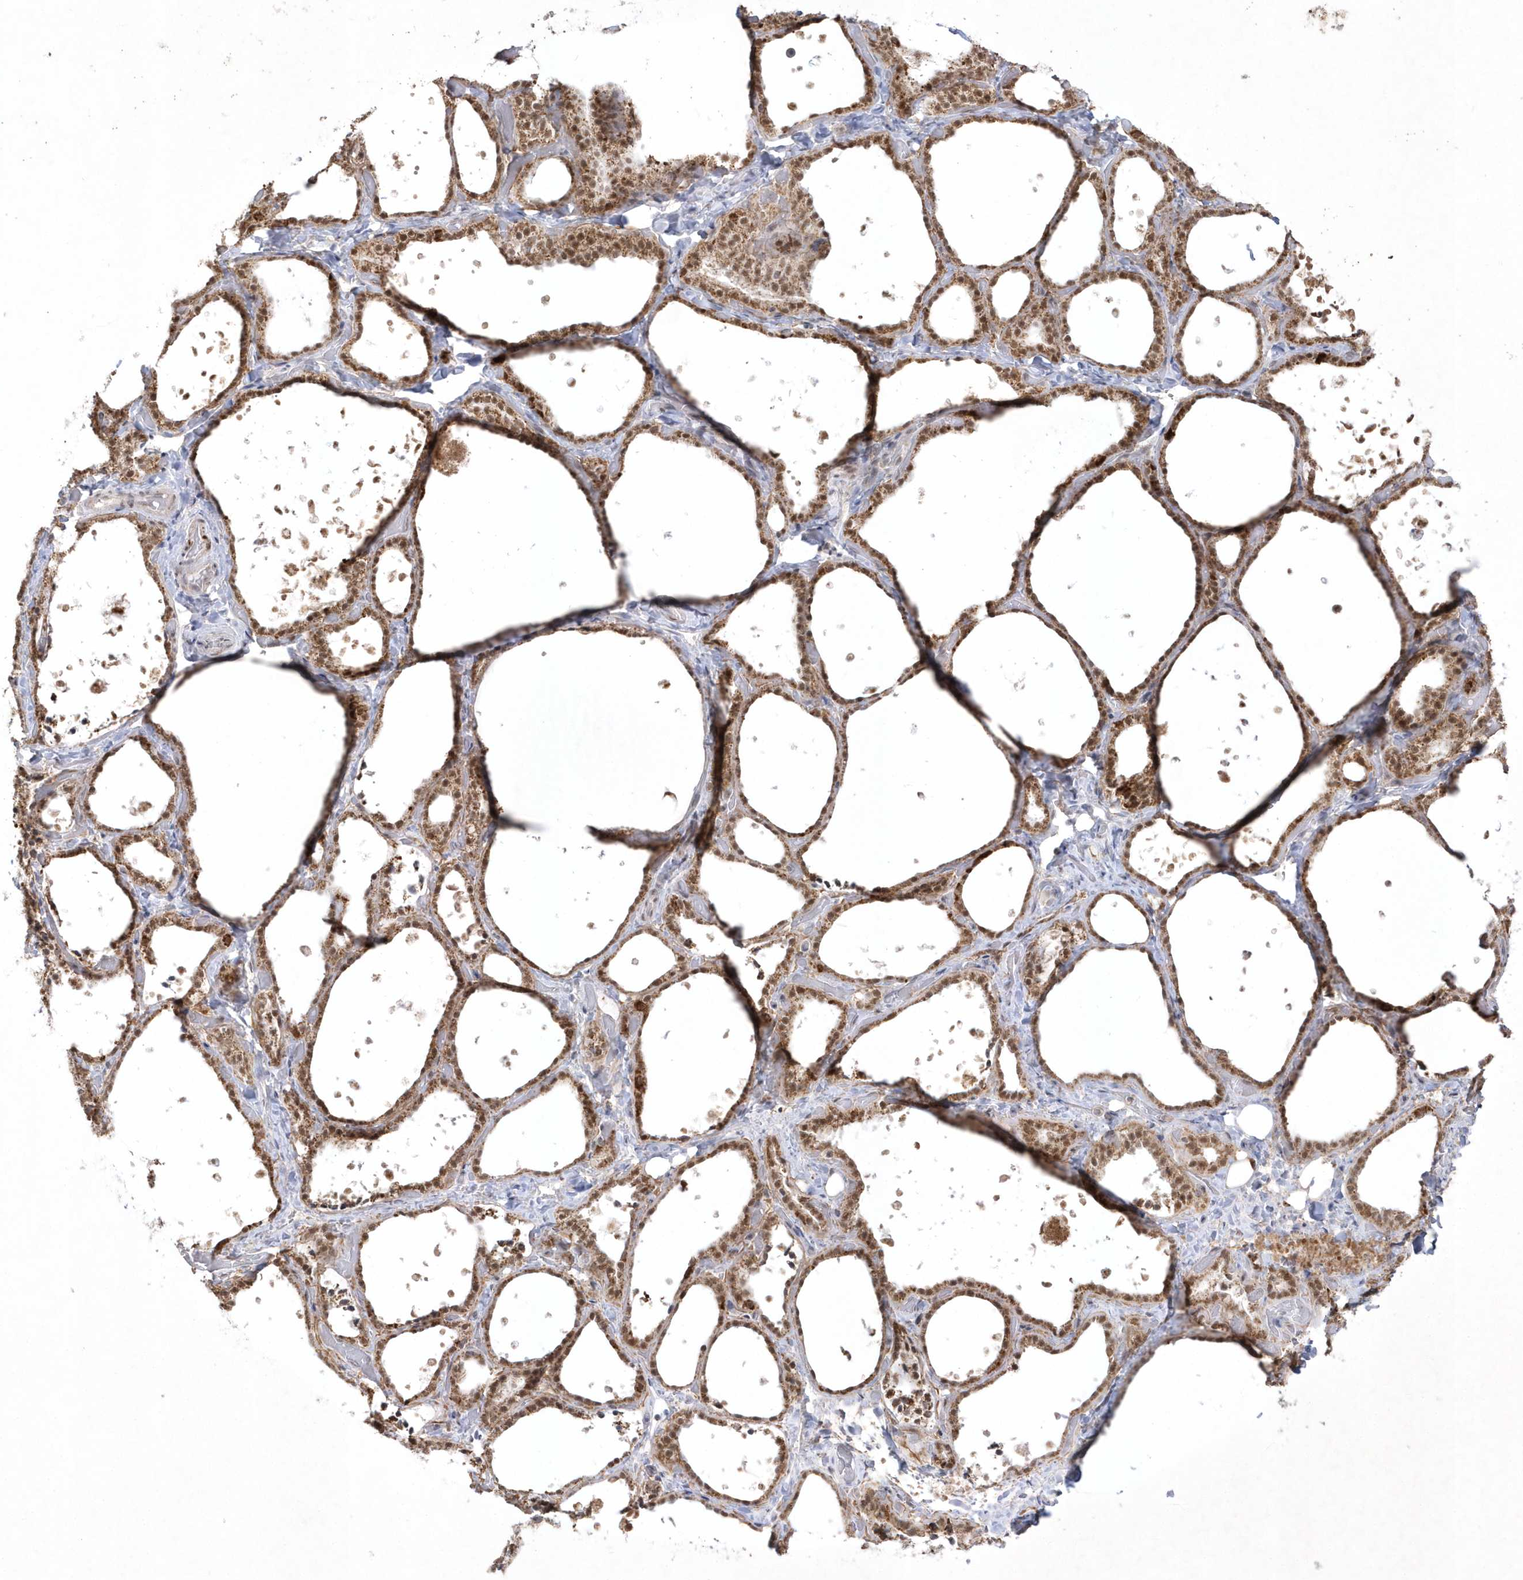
{"staining": {"intensity": "moderate", "quantity": ">75%", "location": "cytoplasmic/membranous,nuclear"}, "tissue": "thyroid gland", "cell_type": "Glandular cells", "image_type": "normal", "snomed": [{"axis": "morphology", "description": "Normal tissue, NOS"}, {"axis": "topography", "description": "Thyroid gland"}], "caption": "The histopathology image shows immunohistochemical staining of unremarkable thyroid gland. There is moderate cytoplasmic/membranous,nuclear staining is identified in approximately >75% of glandular cells. The staining is performed using DAB brown chromogen to label protein expression. The nuclei are counter-stained blue using hematoxylin.", "gene": "CPSF3", "patient": {"sex": "female", "age": 44}}